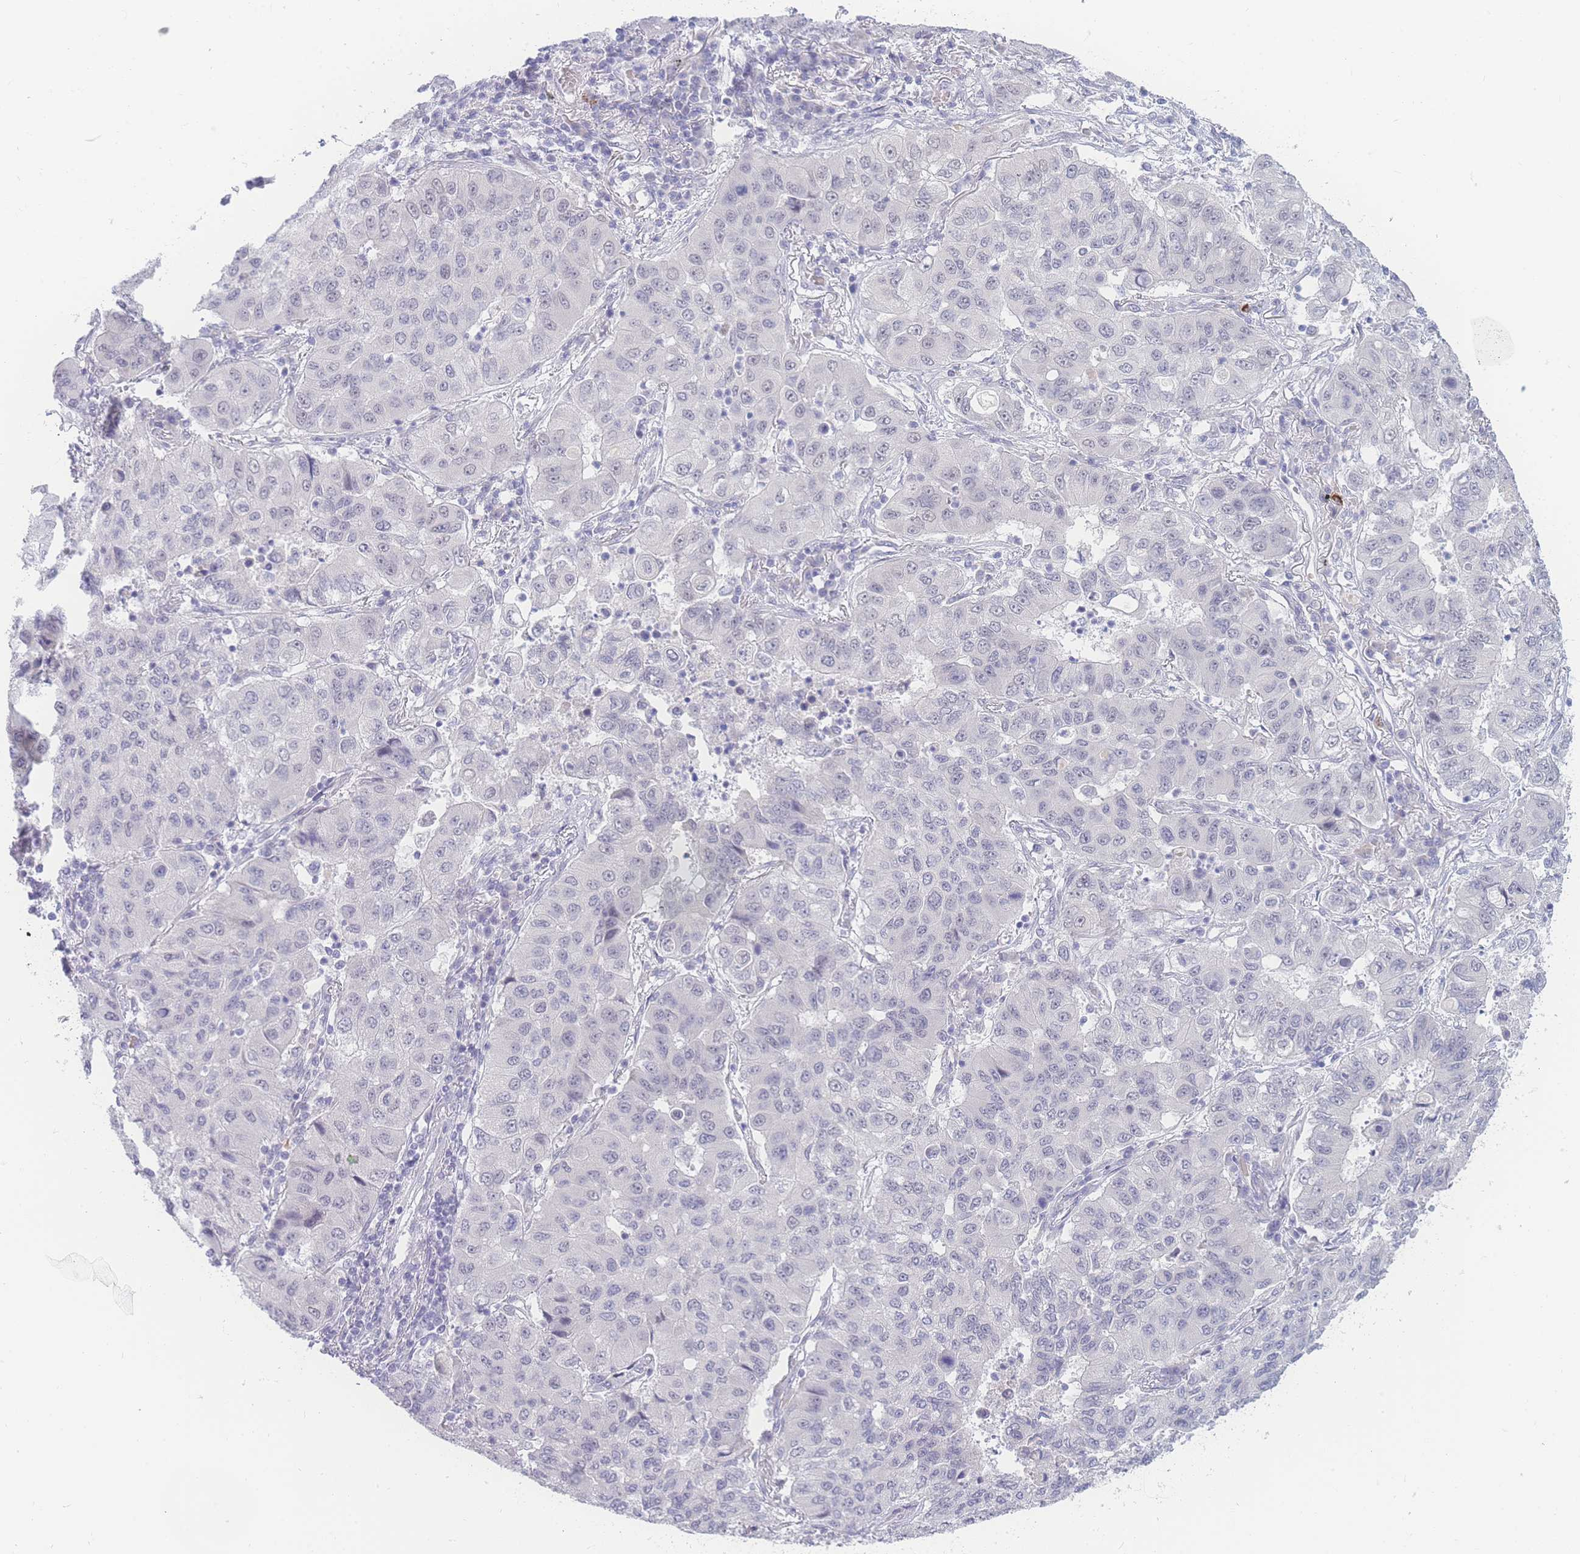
{"staining": {"intensity": "negative", "quantity": "none", "location": "none"}, "tissue": "lung cancer", "cell_type": "Tumor cells", "image_type": "cancer", "snomed": [{"axis": "morphology", "description": "Squamous cell carcinoma, NOS"}, {"axis": "topography", "description": "Lung"}], "caption": "Photomicrograph shows no protein positivity in tumor cells of lung cancer tissue.", "gene": "PRSS22", "patient": {"sex": "male", "age": 74}}